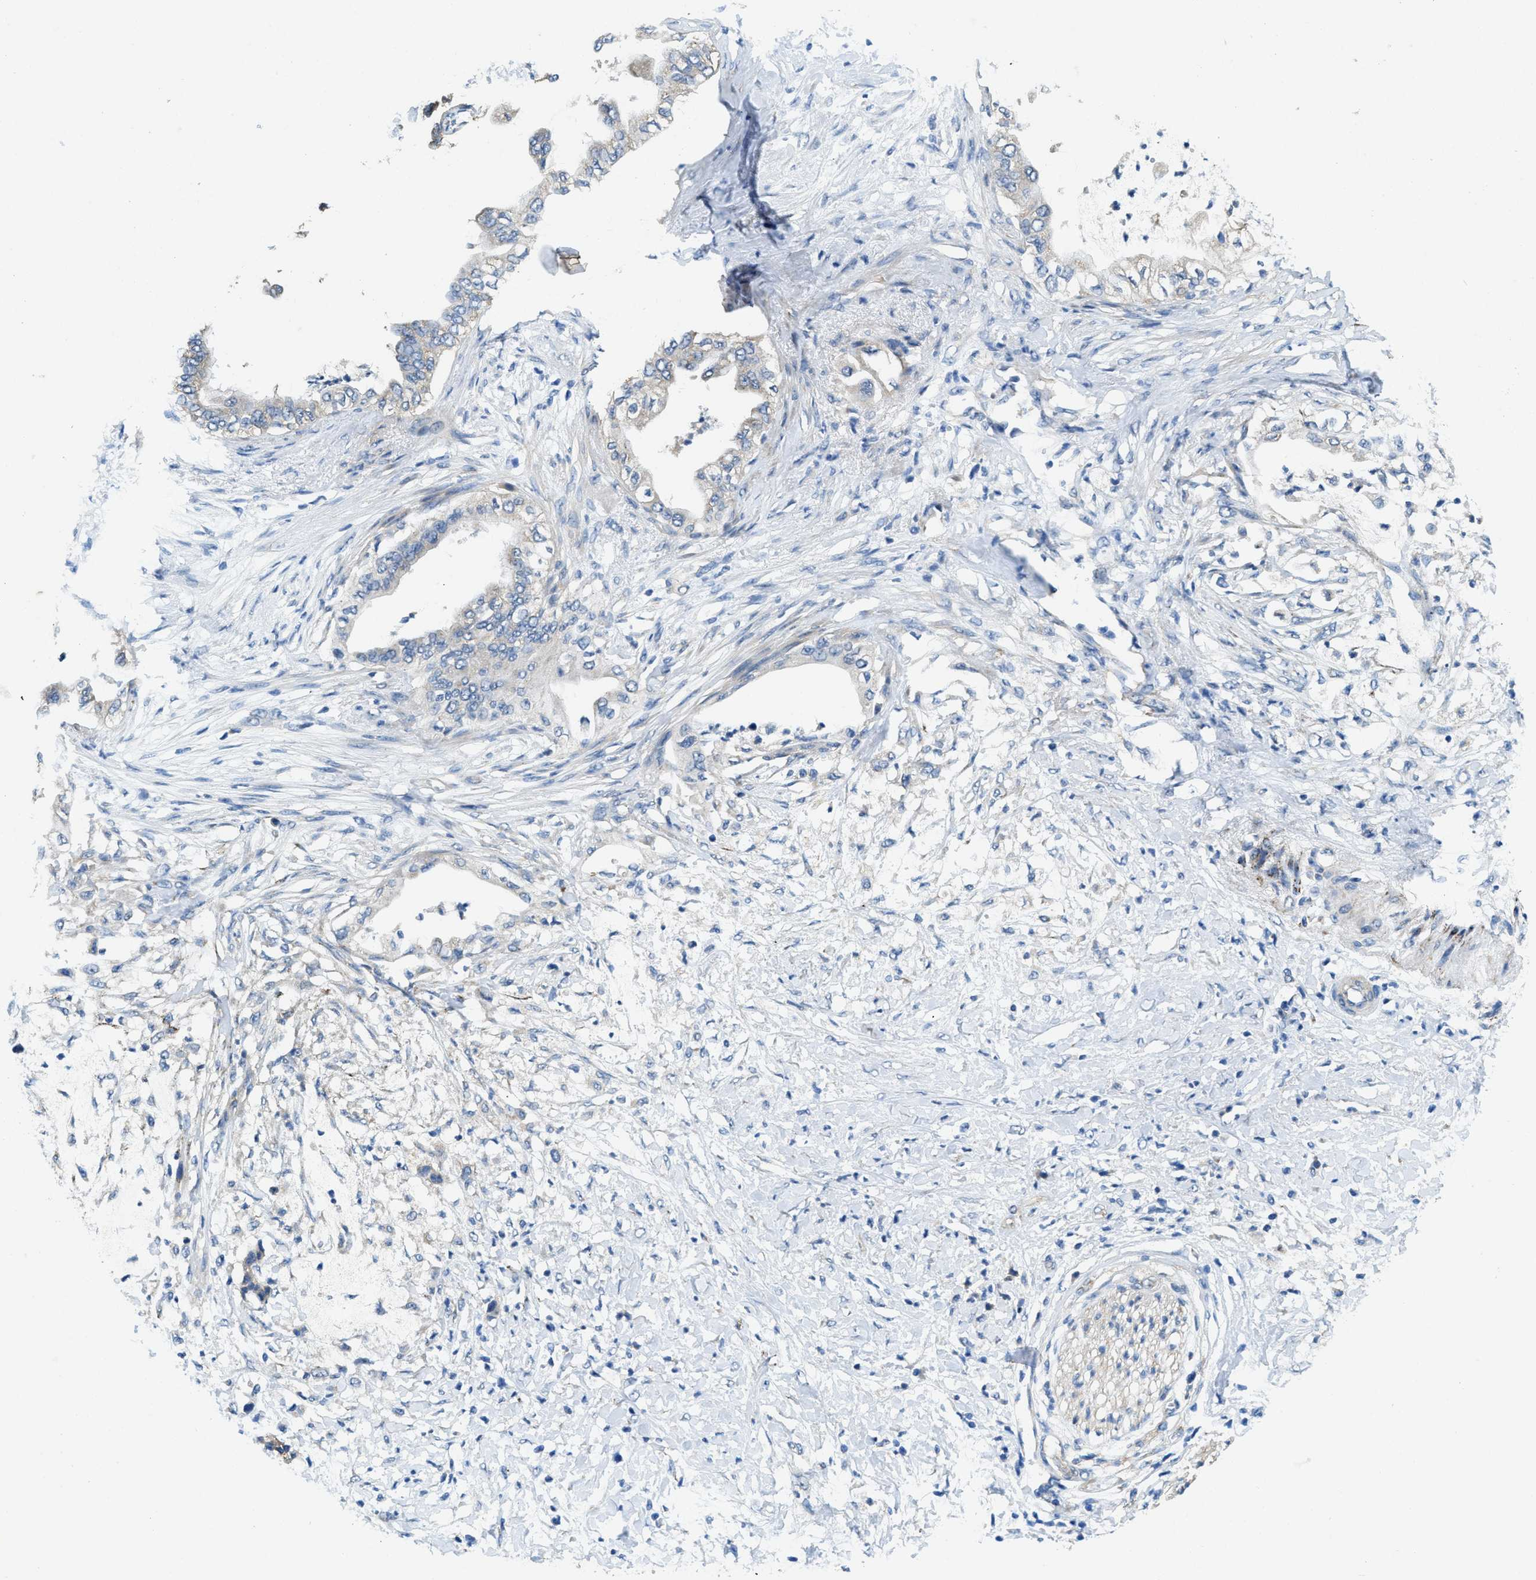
{"staining": {"intensity": "negative", "quantity": "none", "location": "none"}, "tissue": "pancreatic cancer", "cell_type": "Tumor cells", "image_type": "cancer", "snomed": [{"axis": "morphology", "description": "Normal tissue, NOS"}, {"axis": "morphology", "description": "Adenocarcinoma, NOS"}, {"axis": "topography", "description": "Pancreas"}, {"axis": "topography", "description": "Duodenum"}], "caption": "Immunohistochemistry (IHC) photomicrograph of neoplastic tissue: human pancreatic cancer stained with DAB (3,3'-diaminobenzidine) shows no significant protein expression in tumor cells.", "gene": "CDK15", "patient": {"sex": "female", "age": 60}}